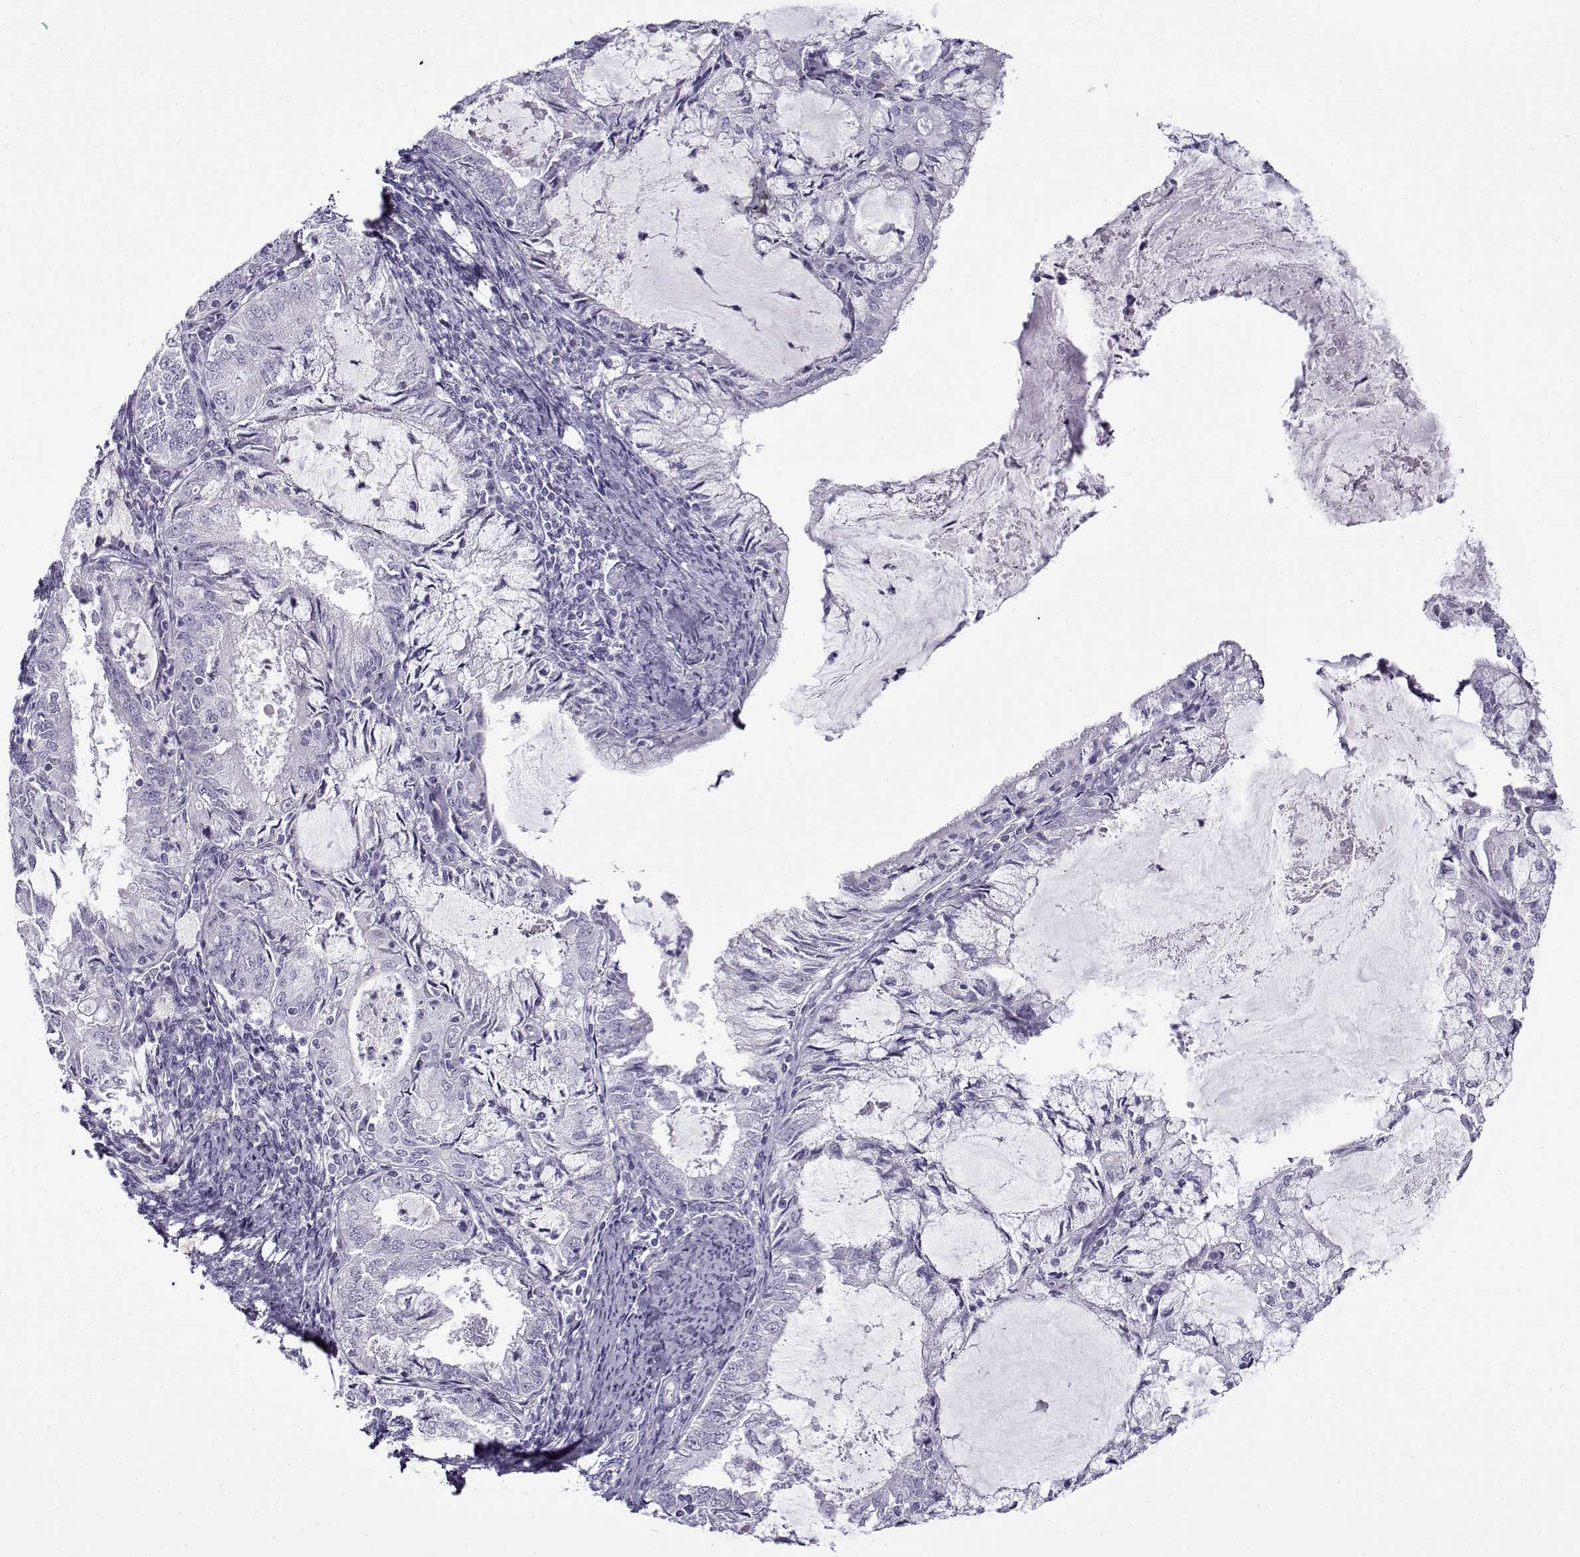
{"staining": {"intensity": "negative", "quantity": "none", "location": "none"}, "tissue": "endometrial cancer", "cell_type": "Tumor cells", "image_type": "cancer", "snomed": [{"axis": "morphology", "description": "Adenocarcinoma, NOS"}, {"axis": "topography", "description": "Endometrium"}], "caption": "Image shows no protein expression in tumor cells of endometrial adenocarcinoma tissue. (Brightfield microscopy of DAB (3,3'-diaminobenzidine) immunohistochemistry (IHC) at high magnification).", "gene": "GTSF1L", "patient": {"sex": "female", "age": 57}}